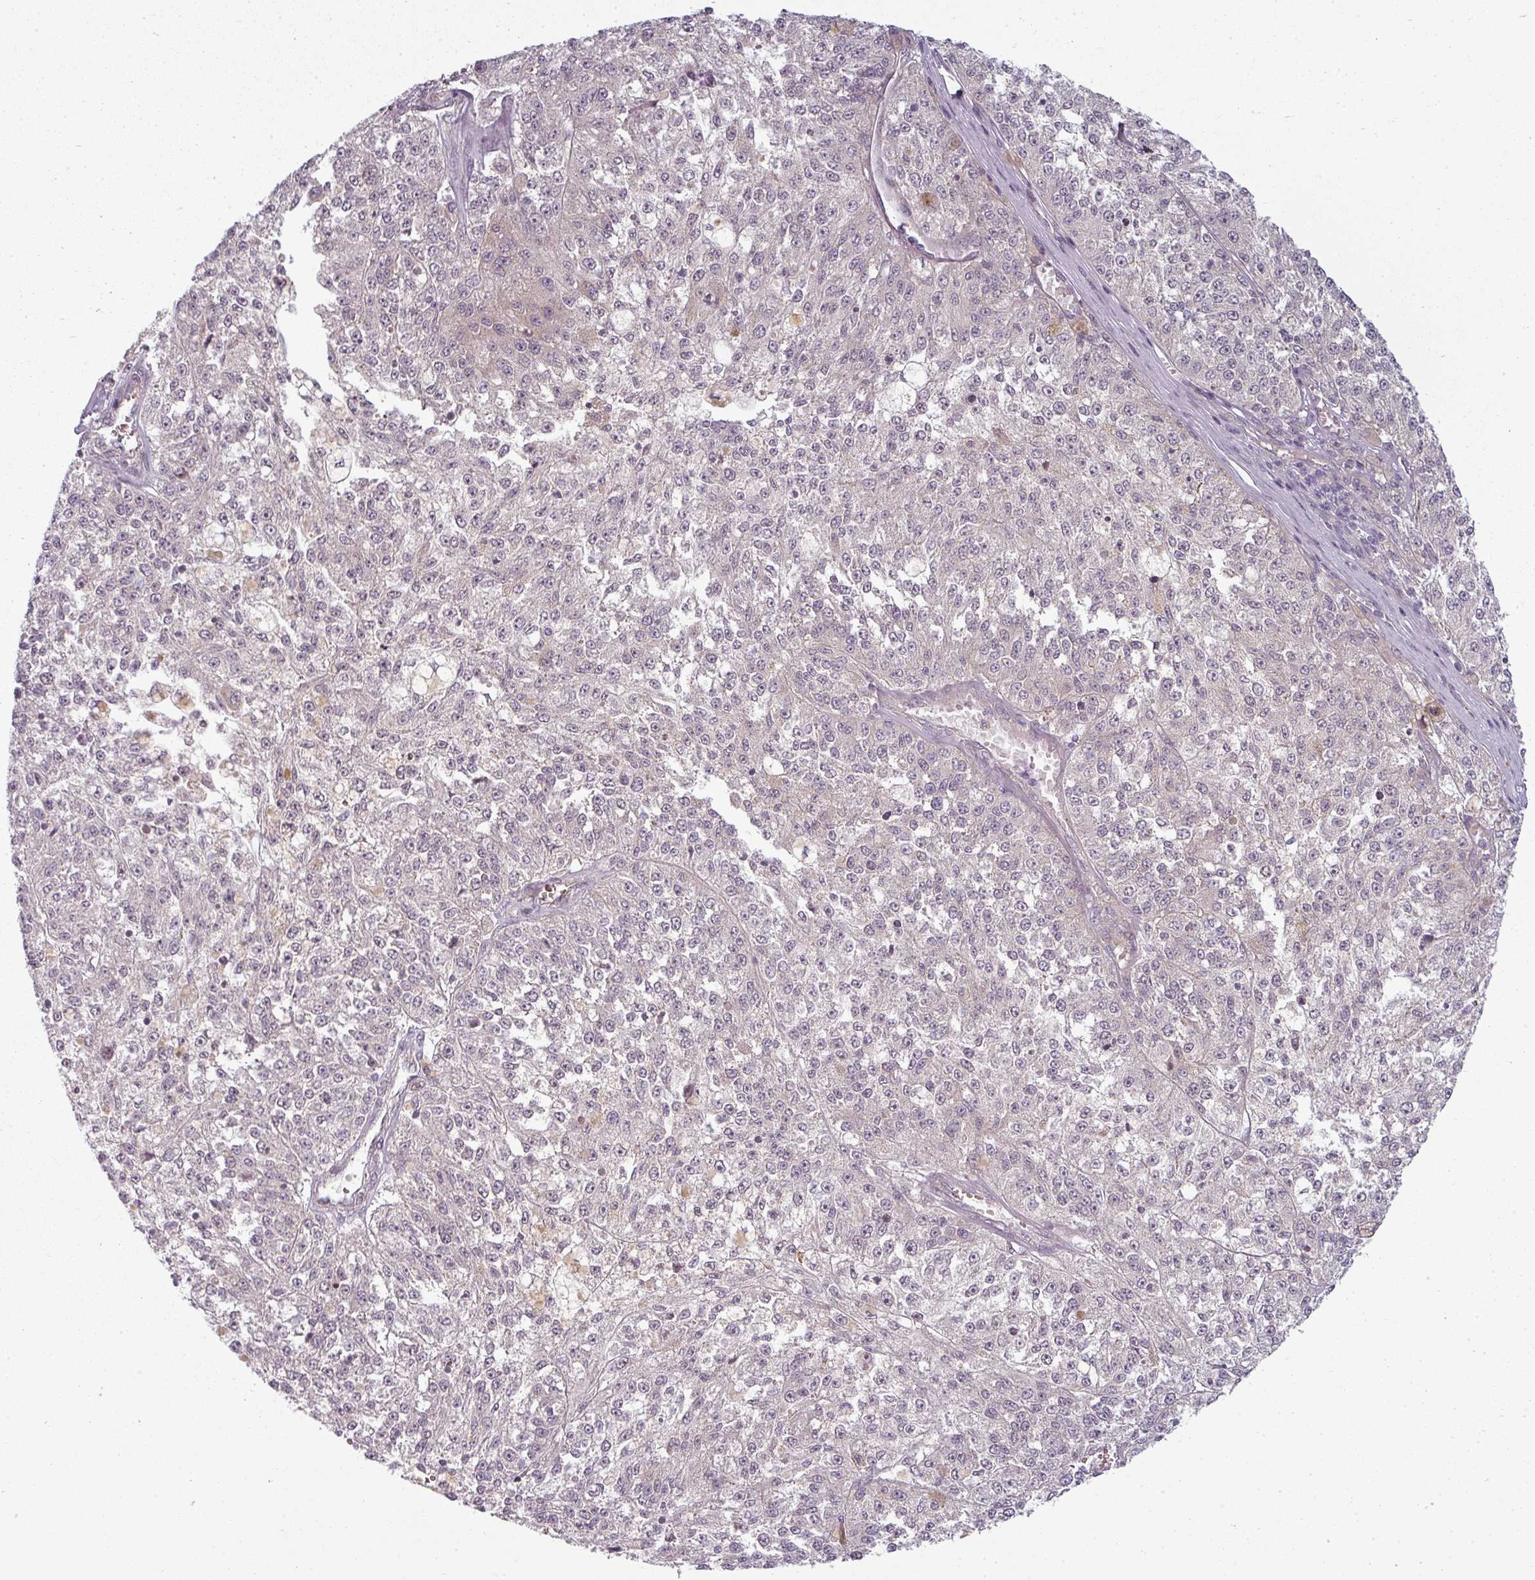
{"staining": {"intensity": "negative", "quantity": "none", "location": "none"}, "tissue": "melanoma", "cell_type": "Tumor cells", "image_type": "cancer", "snomed": [{"axis": "morphology", "description": "Malignant melanoma, NOS"}, {"axis": "topography", "description": "Skin"}], "caption": "Photomicrograph shows no significant protein positivity in tumor cells of melanoma.", "gene": "SLC16A9", "patient": {"sex": "female", "age": 64}}